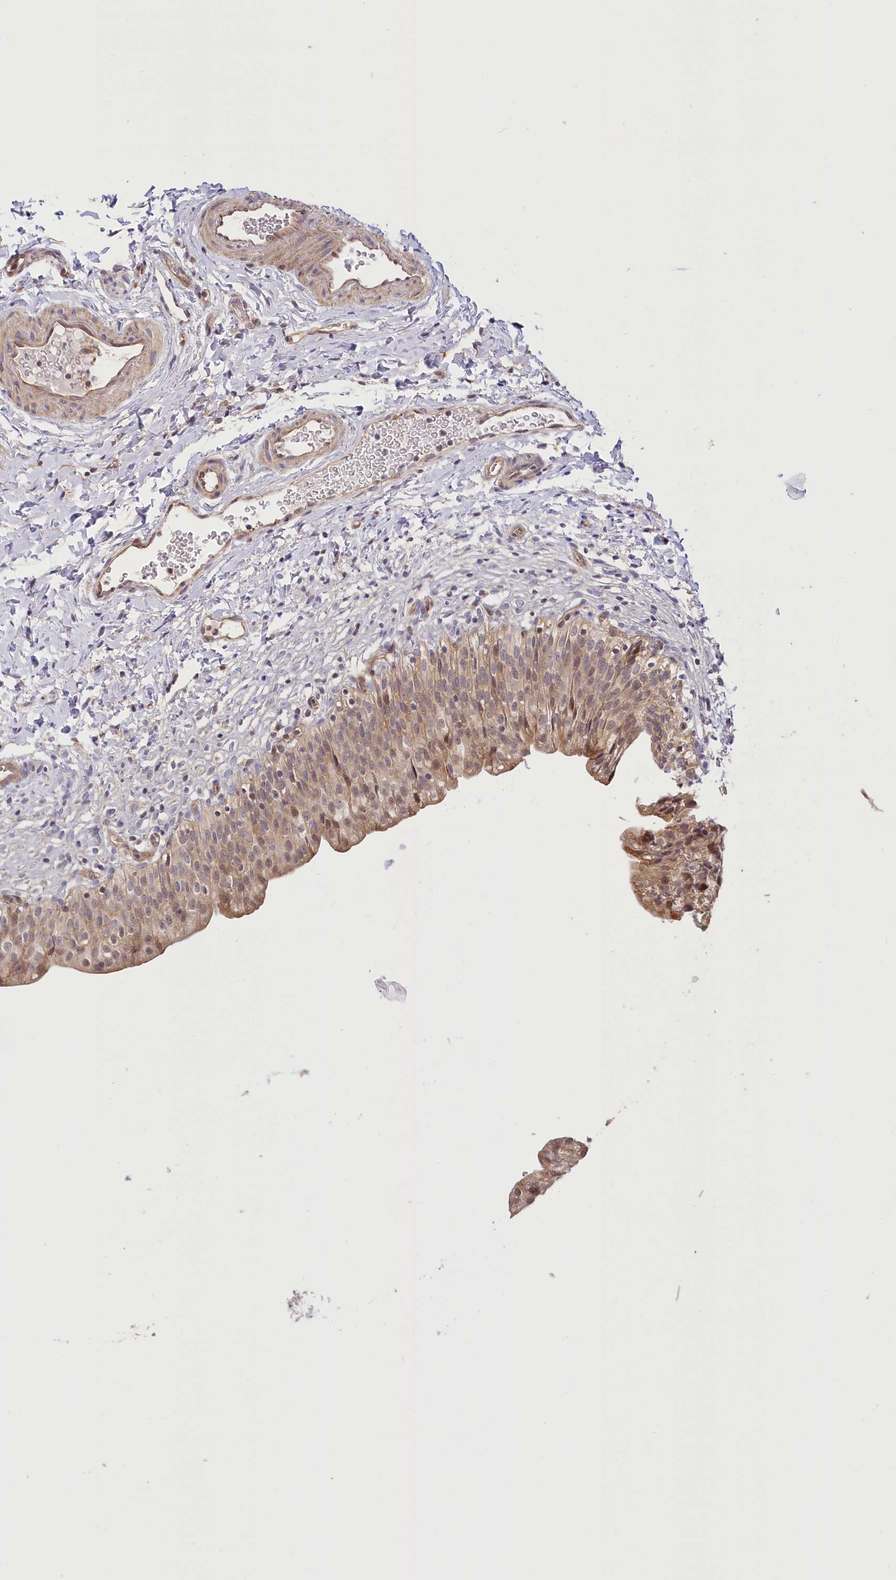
{"staining": {"intensity": "moderate", "quantity": ">75%", "location": "cytoplasmic/membranous,nuclear"}, "tissue": "urinary bladder", "cell_type": "Urothelial cells", "image_type": "normal", "snomed": [{"axis": "morphology", "description": "Normal tissue, NOS"}, {"axis": "topography", "description": "Urinary bladder"}], "caption": "An immunohistochemistry (IHC) micrograph of unremarkable tissue is shown. Protein staining in brown shows moderate cytoplasmic/membranous,nuclear positivity in urinary bladder within urothelial cells.", "gene": "CEP70", "patient": {"sex": "male", "age": 55}}